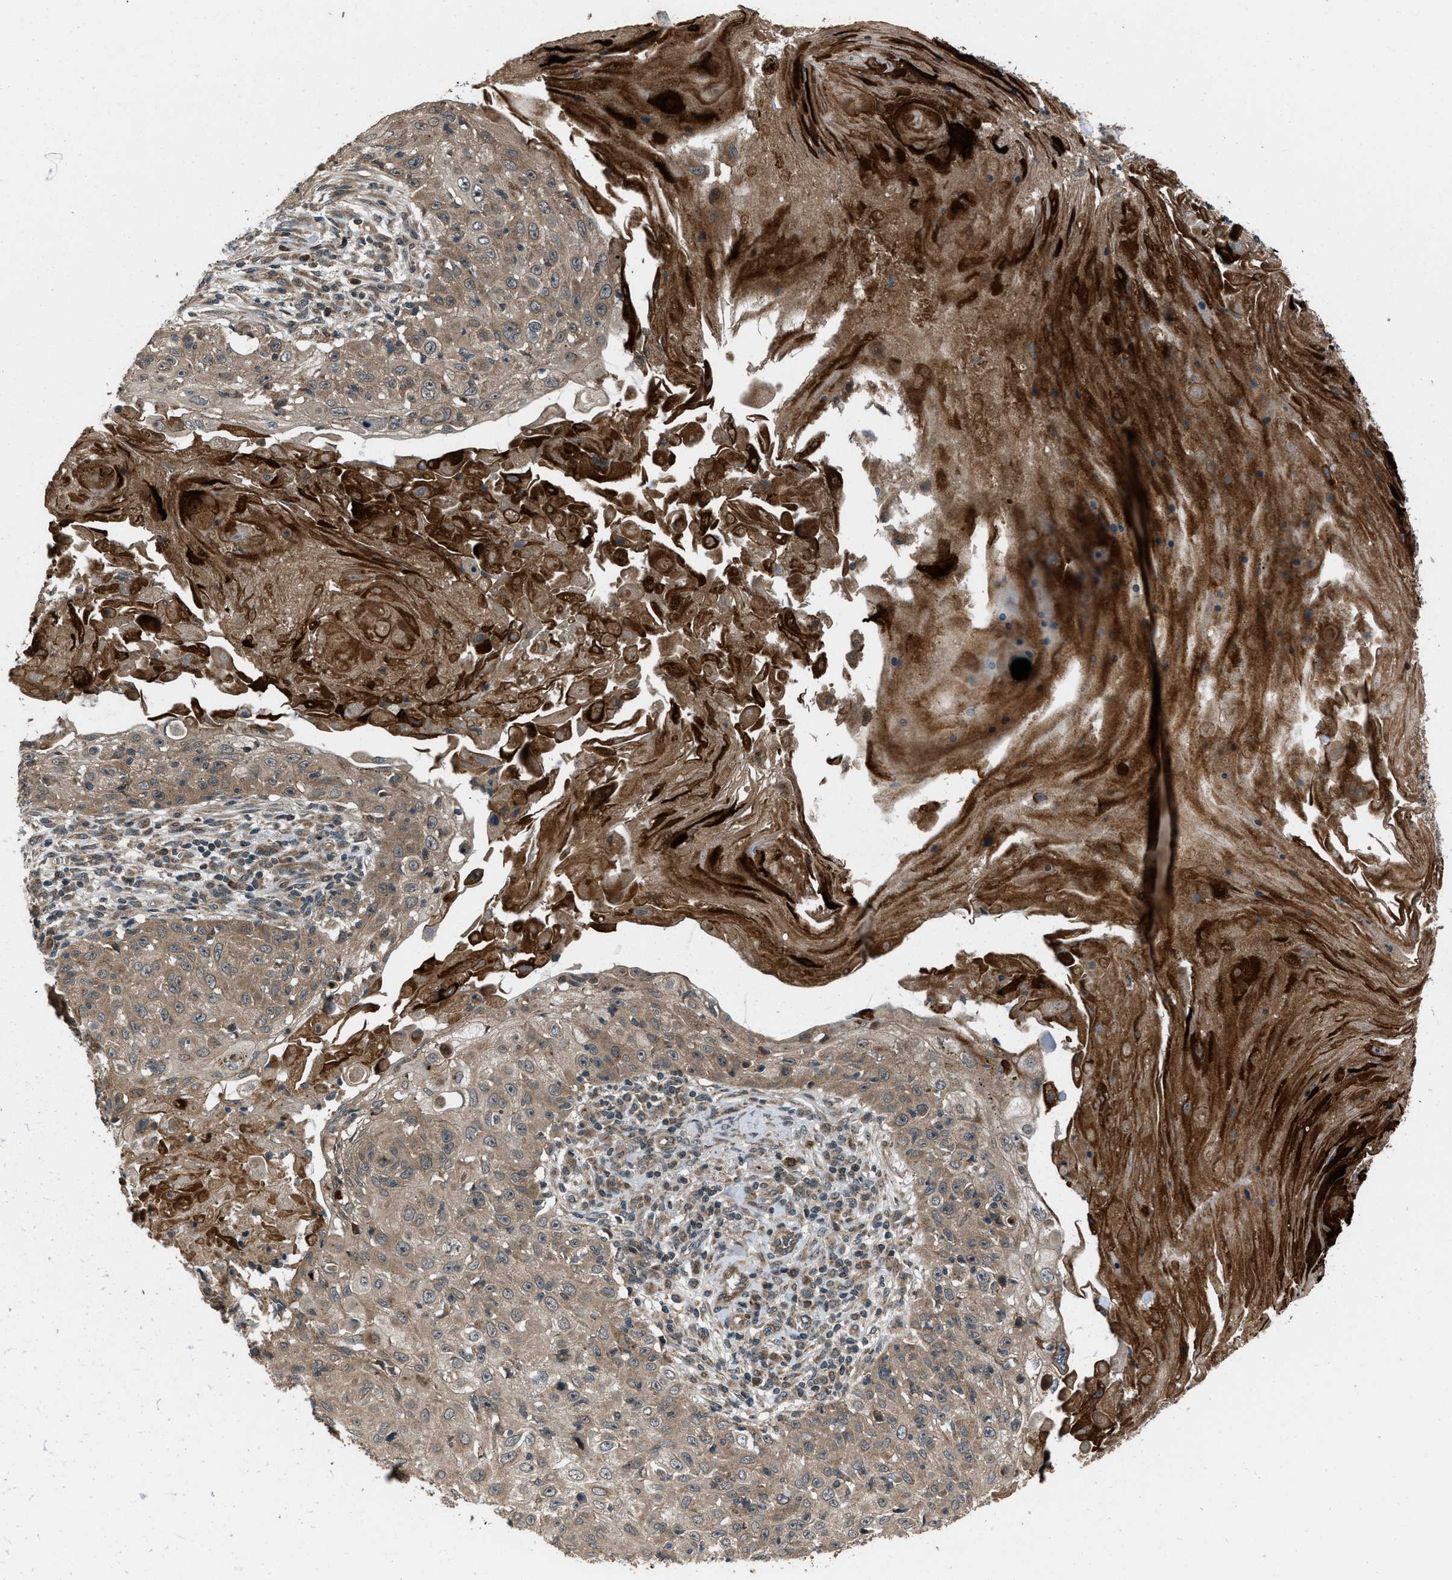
{"staining": {"intensity": "weak", "quantity": ">75%", "location": "cytoplasmic/membranous"}, "tissue": "skin cancer", "cell_type": "Tumor cells", "image_type": "cancer", "snomed": [{"axis": "morphology", "description": "Squamous cell carcinoma, NOS"}, {"axis": "topography", "description": "Skin"}], "caption": "Immunohistochemistry photomicrograph of skin cancer stained for a protein (brown), which displays low levels of weak cytoplasmic/membranous staining in about >75% of tumor cells.", "gene": "IRAK4", "patient": {"sex": "male", "age": 86}}